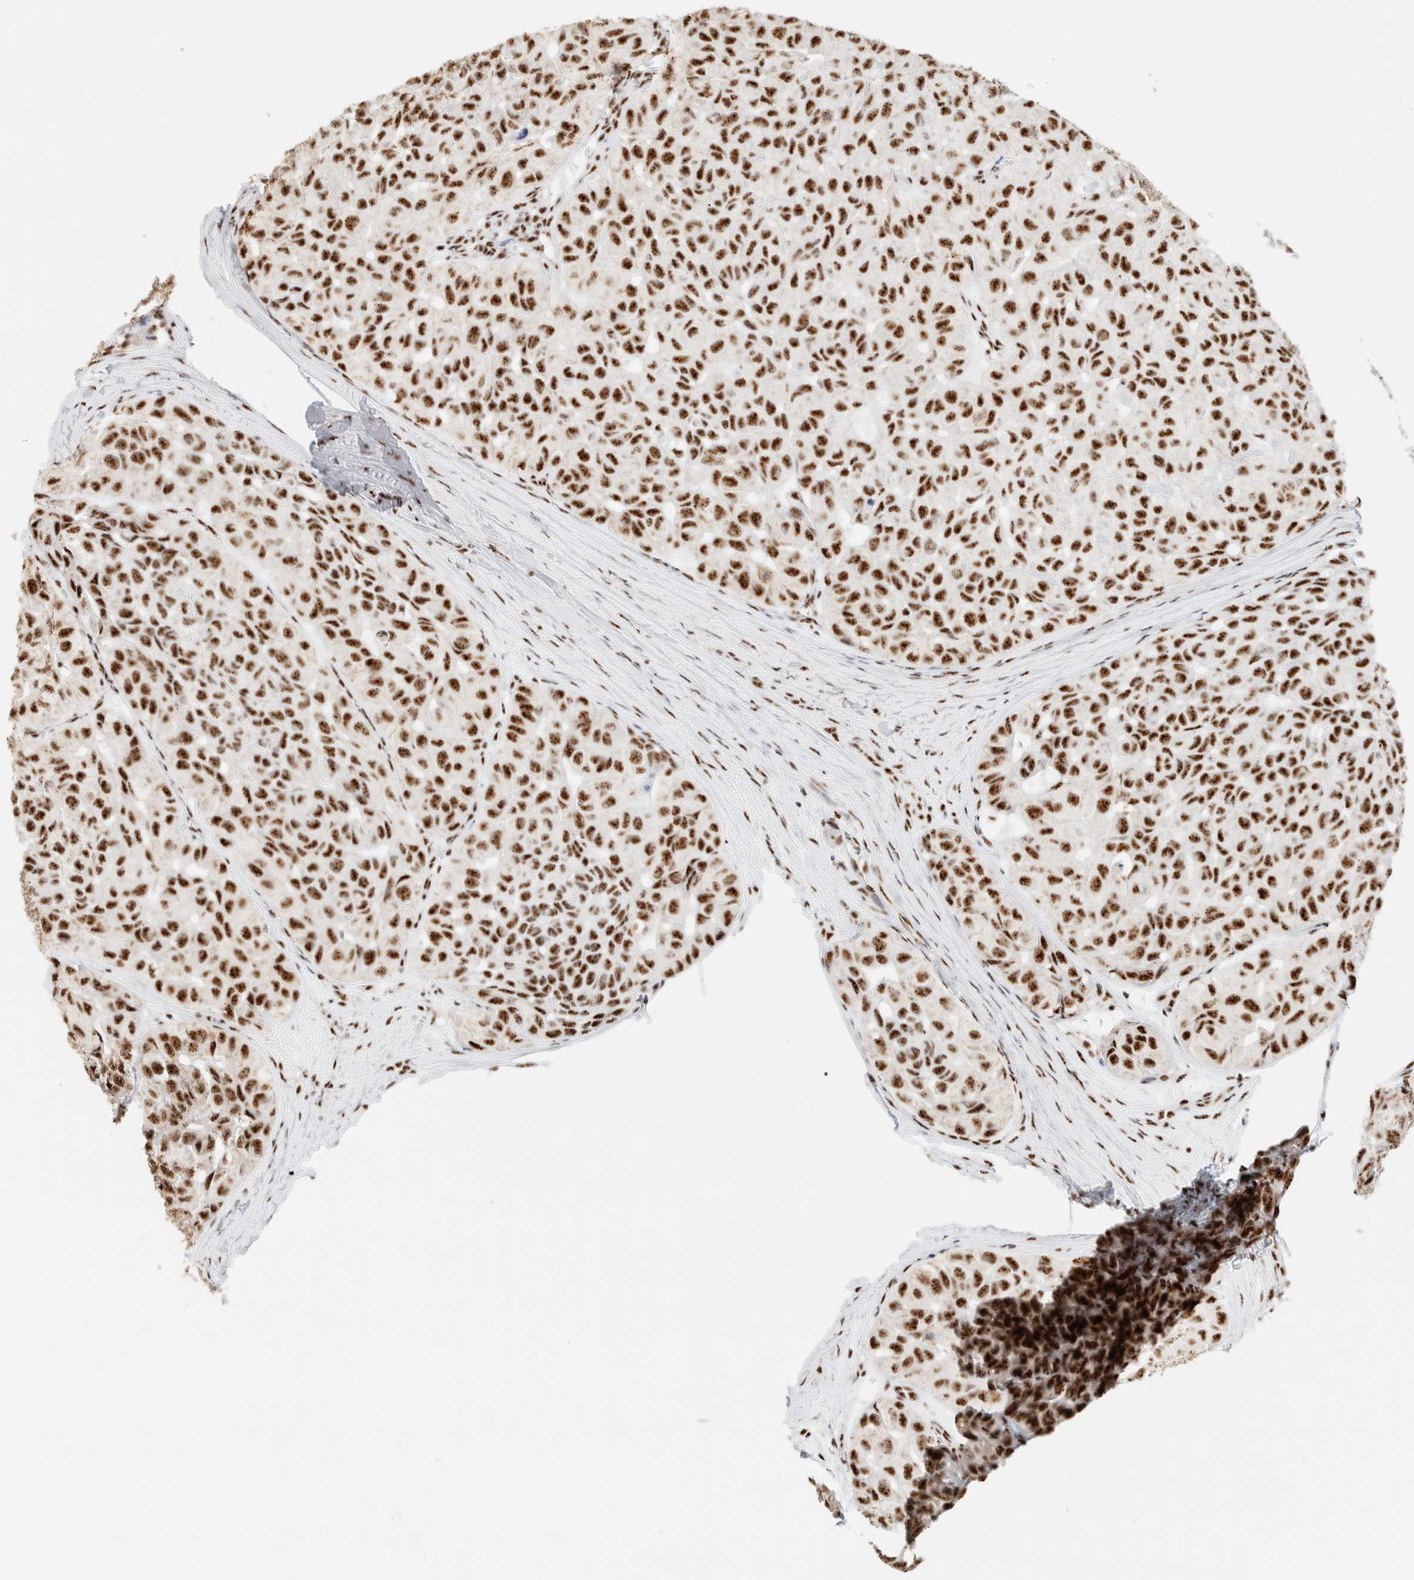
{"staining": {"intensity": "strong", "quantity": ">75%", "location": "nuclear"}, "tissue": "head and neck cancer", "cell_type": "Tumor cells", "image_type": "cancer", "snomed": [{"axis": "morphology", "description": "Adenocarcinoma, NOS"}, {"axis": "topography", "description": "Salivary gland, NOS"}, {"axis": "topography", "description": "Head-Neck"}], "caption": "DAB (3,3'-diaminobenzidine) immunohistochemical staining of human head and neck adenocarcinoma displays strong nuclear protein staining in approximately >75% of tumor cells.", "gene": "SON", "patient": {"sex": "female", "age": 76}}